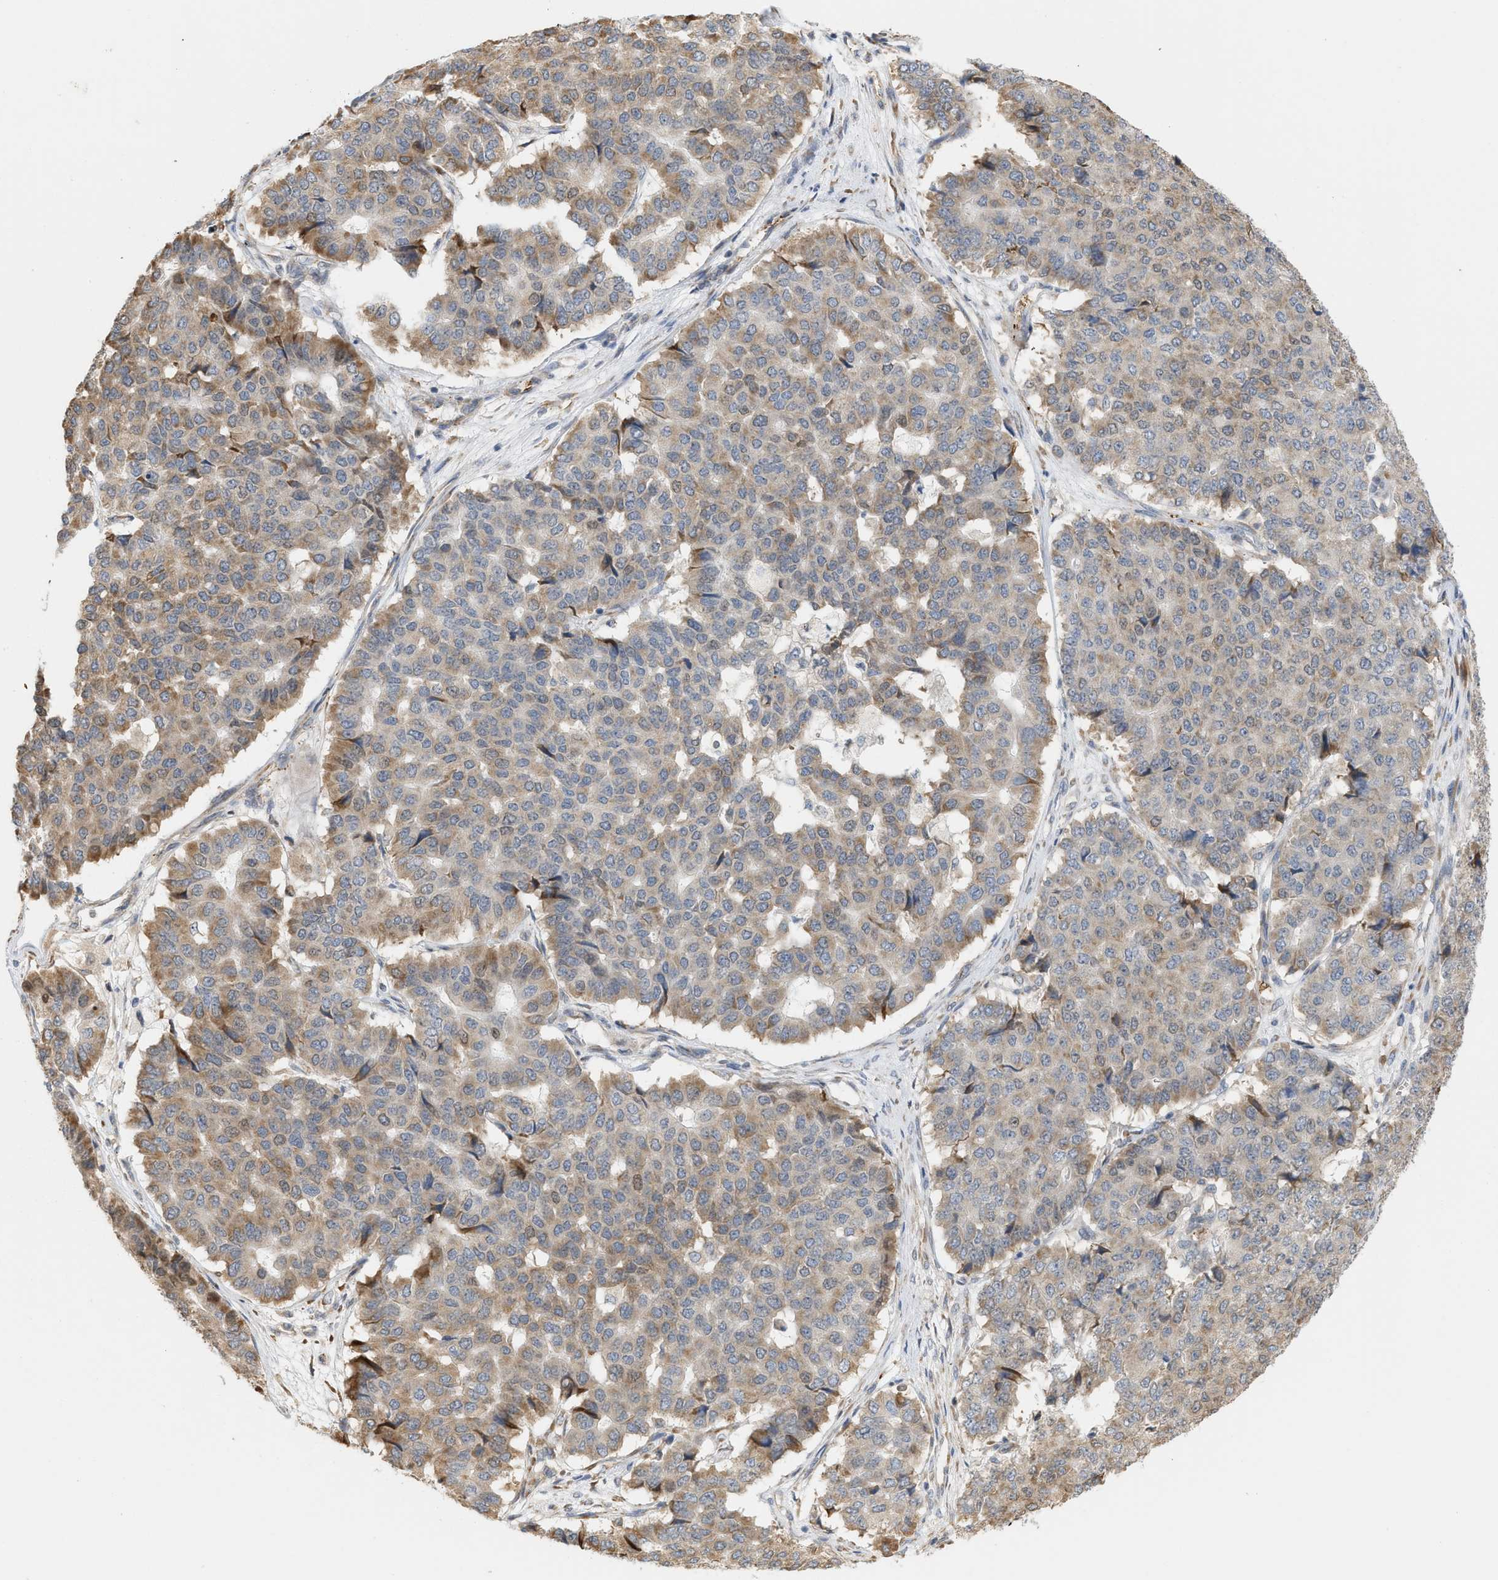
{"staining": {"intensity": "moderate", "quantity": ">75%", "location": "cytoplasmic/membranous,nuclear"}, "tissue": "pancreatic cancer", "cell_type": "Tumor cells", "image_type": "cancer", "snomed": [{"axis": "morphology", "description": "Adenocarcinoma, NOS"}, {"axis": "topography", "description": "Pancreas"}], "caption": "Immunohistochemistry histopathology image of neoplastic tissue: adenocarcinoma (pancreatic) stained using IHC demonstrates medium levels of moderate protein expression localized specifically in the cytoplasmic/membranous and nuclear of tumor cells, appearing as a cytoplasmic/membranous and nuclear brown color.", "gene": "SVOP", "patient": {"sex": "male", "age": 50}}